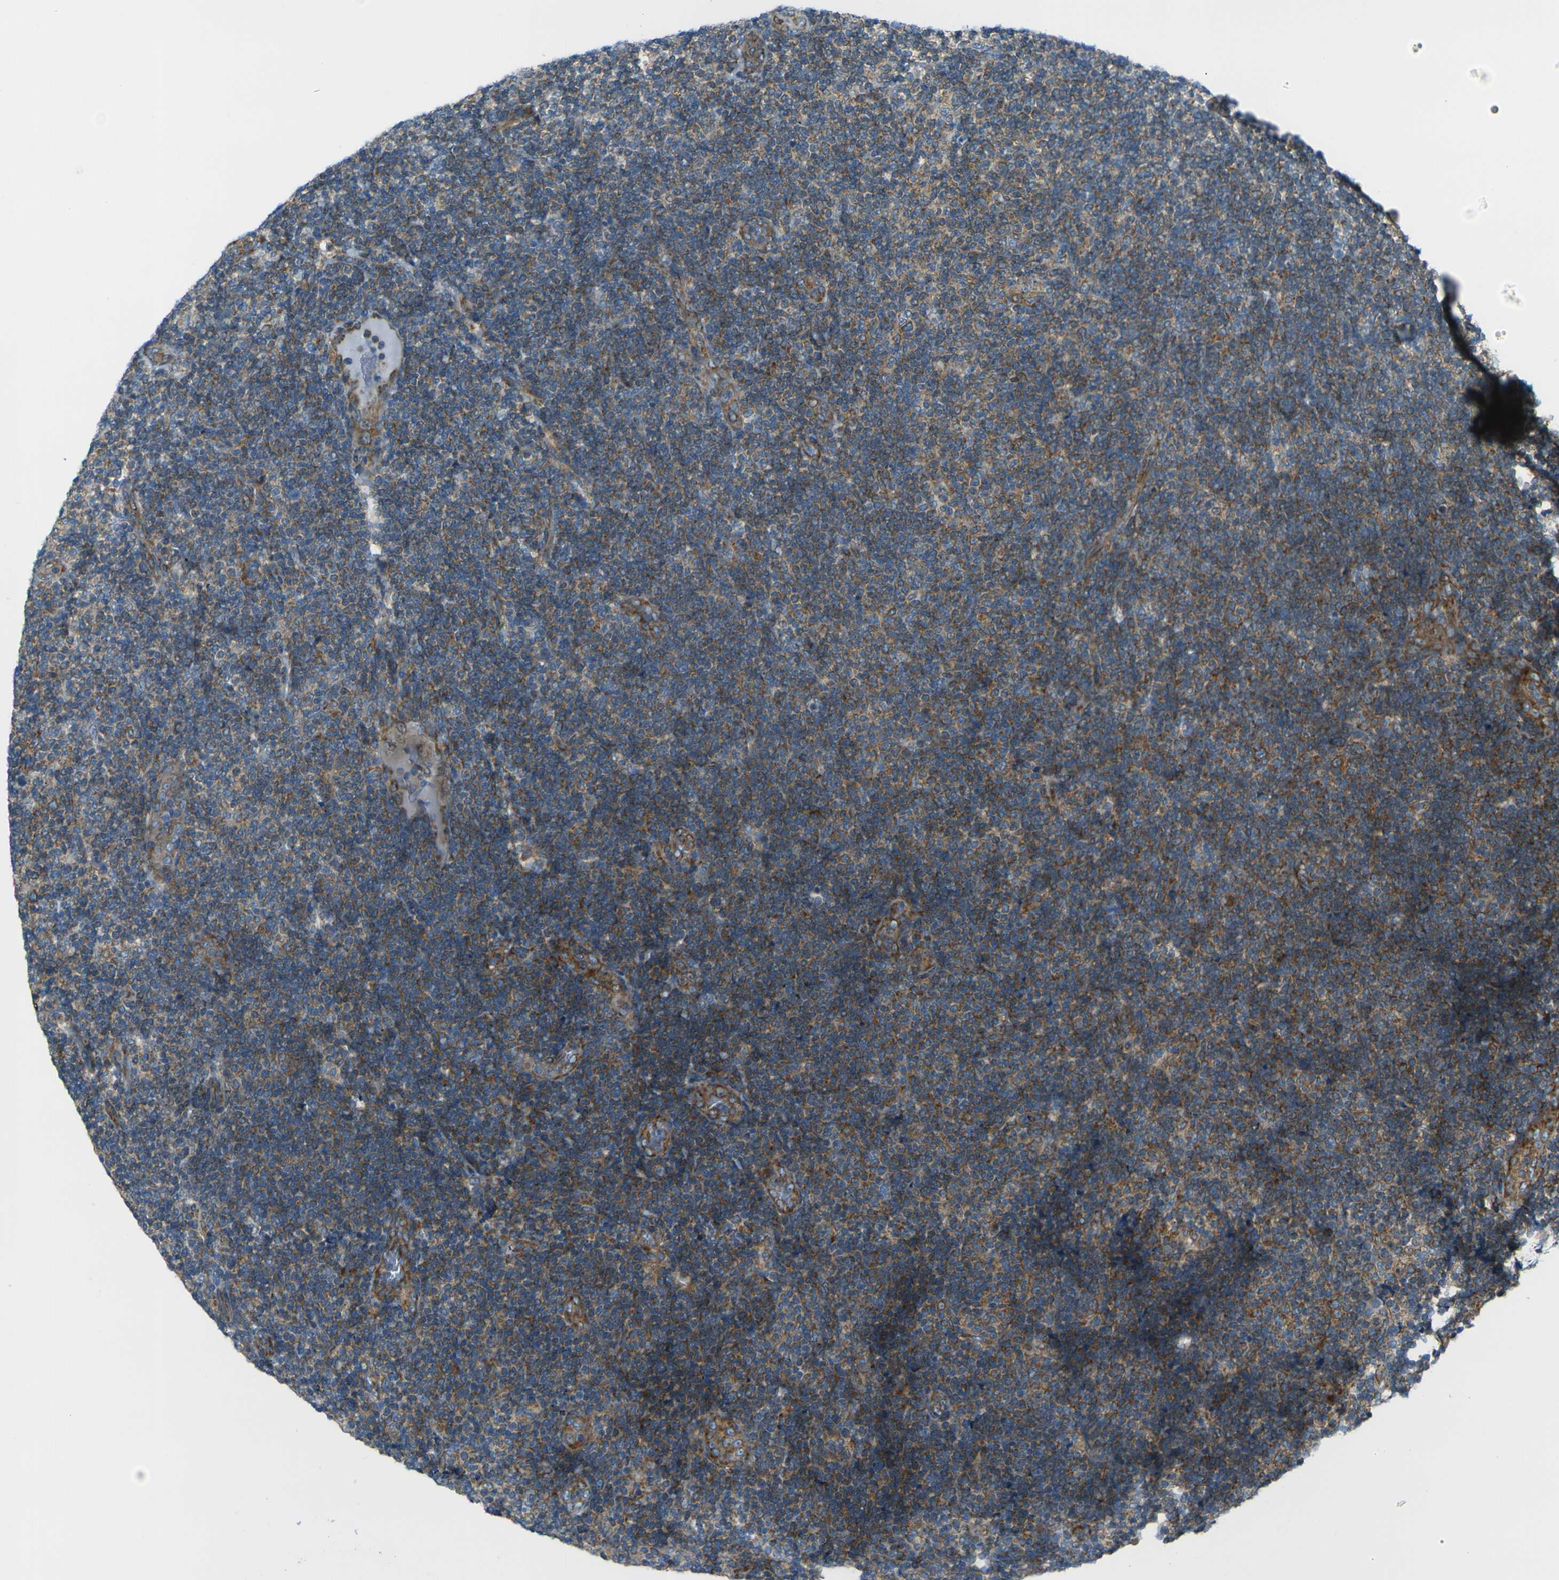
{"staining": {"intensity": "moderate", "quantity": "25%-75%", "location": "cytoplasmic/membranous"}, "tissue": "lymphoma", "cell_type": "Tumor cells", "image_type": "cancer", "snomed": [{"axis": "morphology", "description": "Malignant lymphoma, non-Hodgkin's type, Low grade"}, {"axis": "topography", "description": "Lymph node"}], "caption": "Immunohistochemical staining of human lymphoma exhibits moderate cytoplasmic/membranous protein positivity in approximately 25%-75% of tumor cells. Nuclei are stained in blue.", "gene": "CELSR2", "patient": {"sex": "male", "age": 83}}